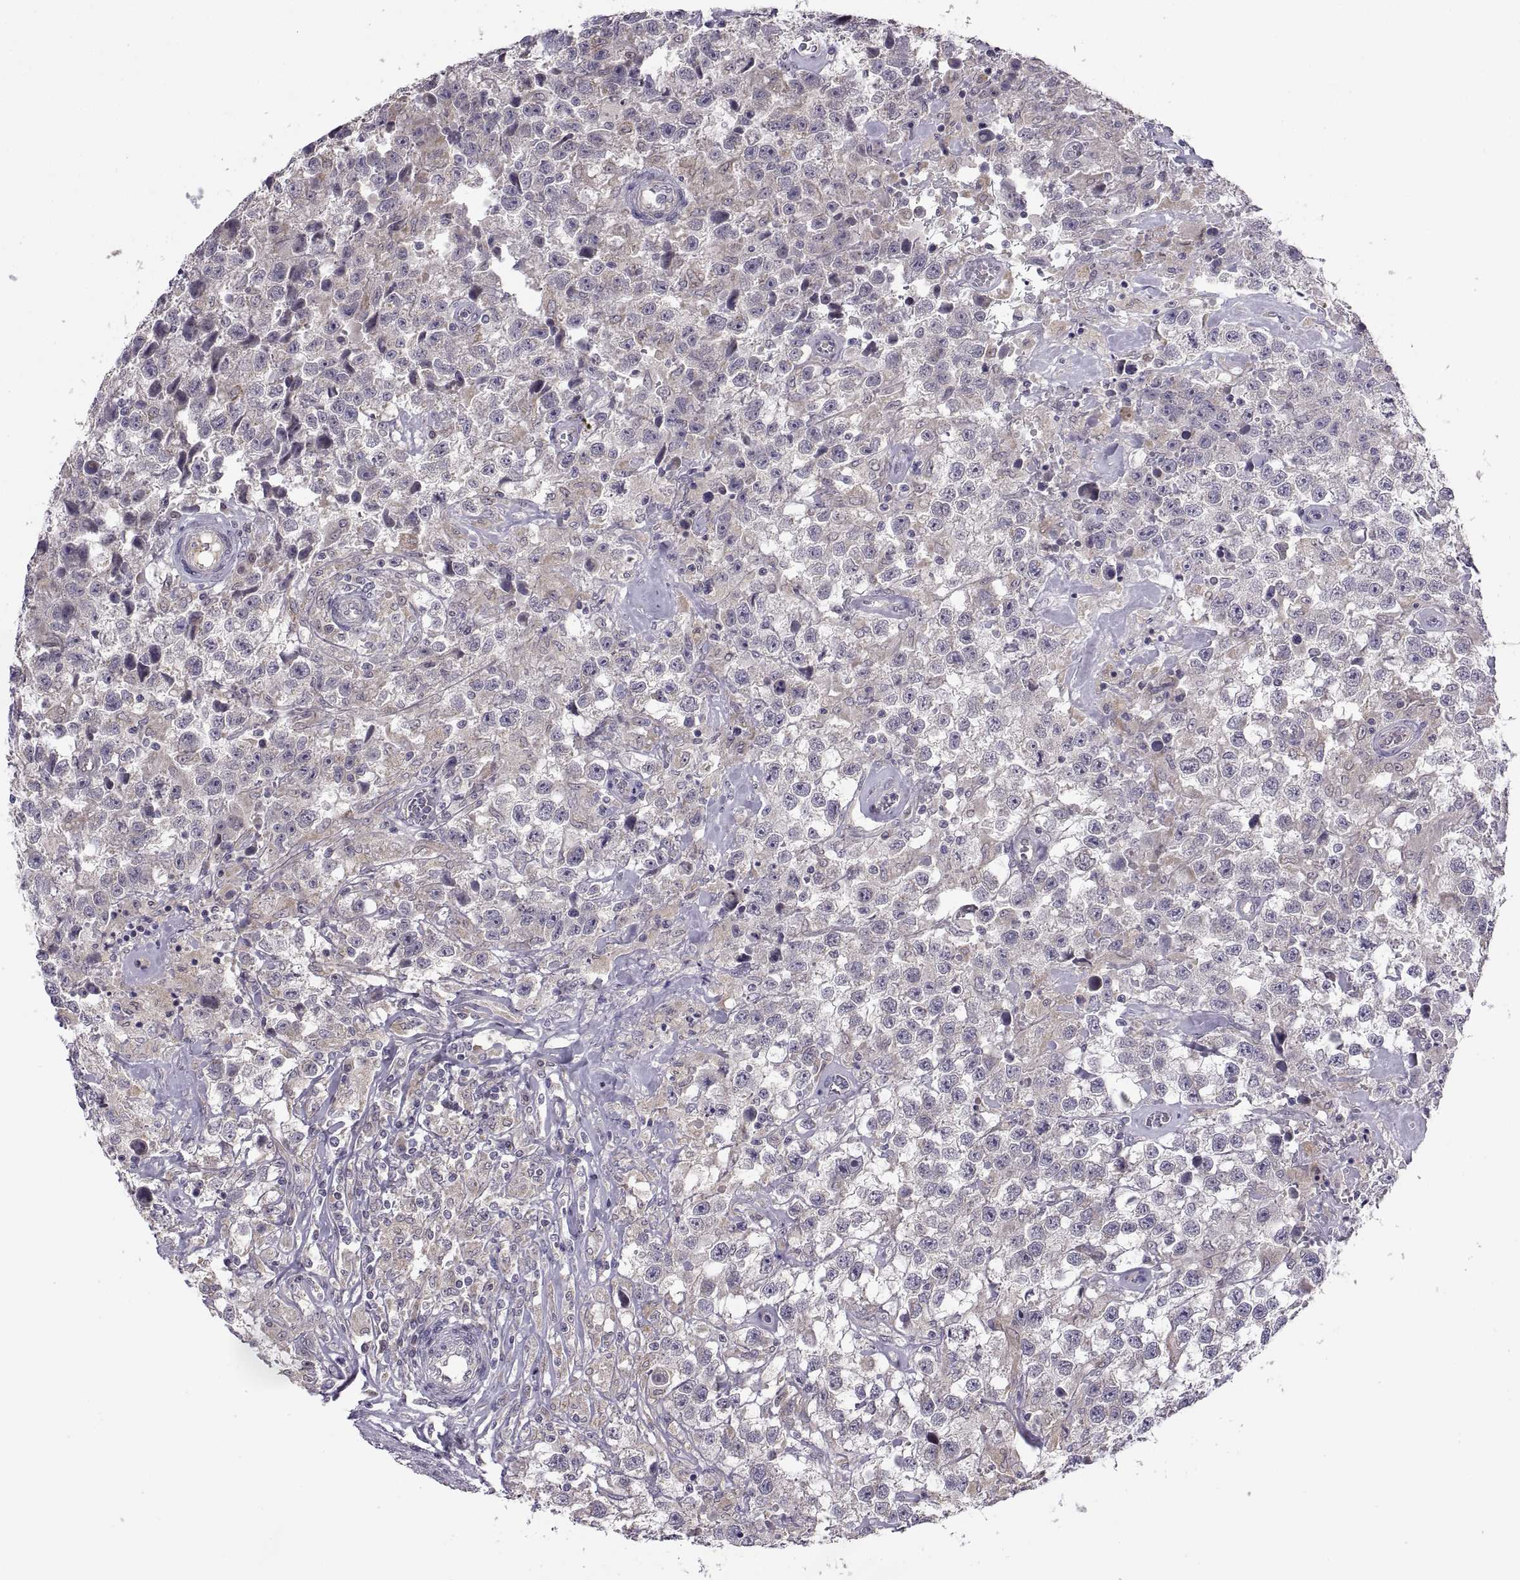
{"staining": {"intensity": "weak", "quantity": "25%-75%", "location": "cytoplasmic/membranous"}, "tissue": "testis cancer", "cell_type": "Tumor cells", "image_type": "cancer", "snomed": [{"axis": "morphology", "description": "Seminoma, NOS"}, {"axis": "topography", "description": "Testis"}], "caption": "Seminoma (testis) stained with a brown dye displays weak cytoplasmic/membranous positive positivity in approximately 25%-75% of tumor cells.", "gene": "ACSBG2", "patient": {"sex": "male", "age": 43}}